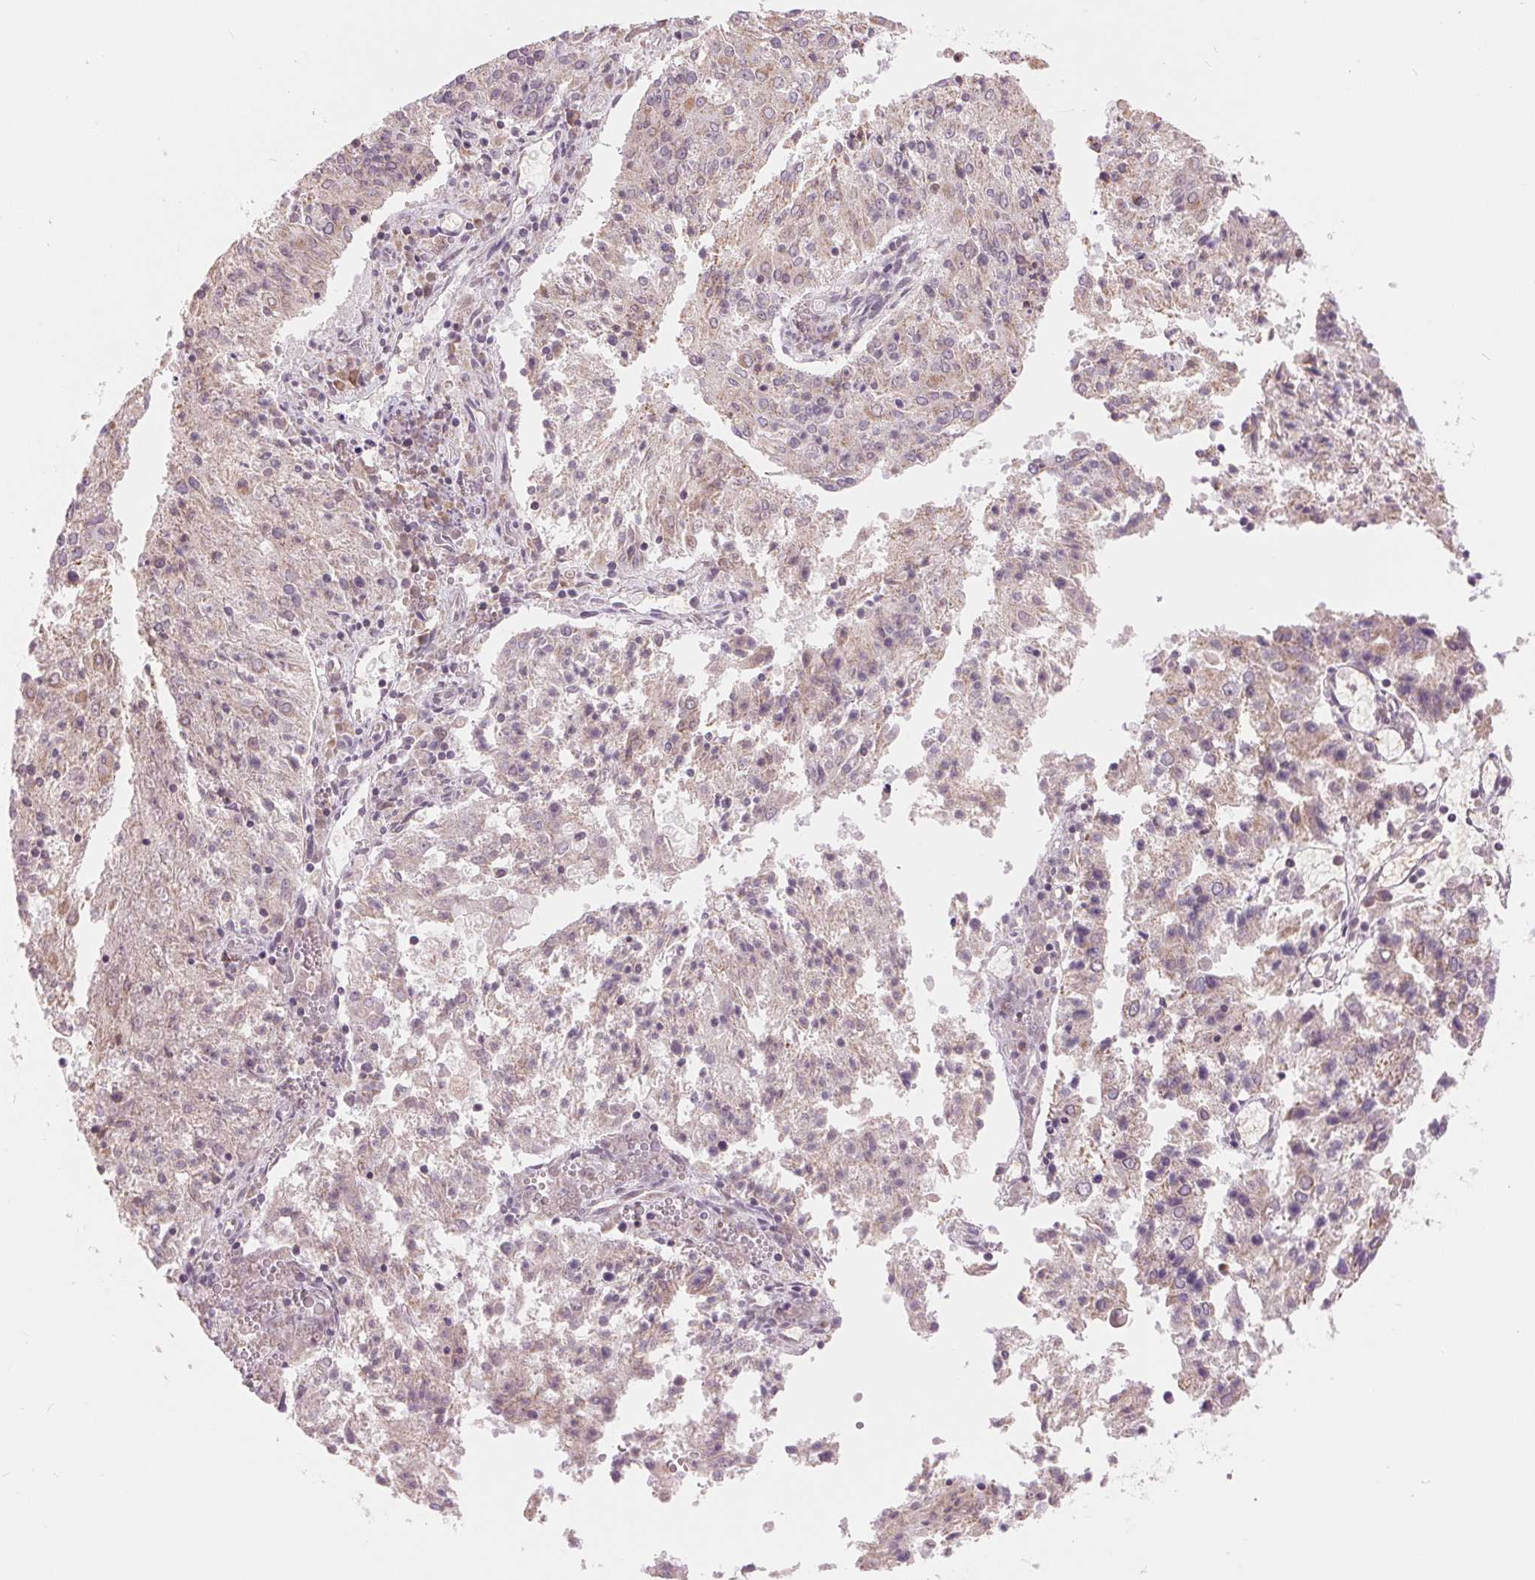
{"staining": {"intensity": "weak", "quantity": "<25%", "location": "cytoplasmic/membranous"}, "tissue": "endometrial cancer", "cell_type": "Tumor cells", "image_type": "cancer", "snomed": [{"axis": "morphology", "description": "Adenocarcinoma, NOS"}, {"axis": "topography", "description": "Endometrium"}], "caption": "A photomicrograph of endometrial adenocarcinoma stained for a protein exhibits no brown staining in tumor cells.", "gene": "TECR", "patient": {"sex": "female", "age": 82}}